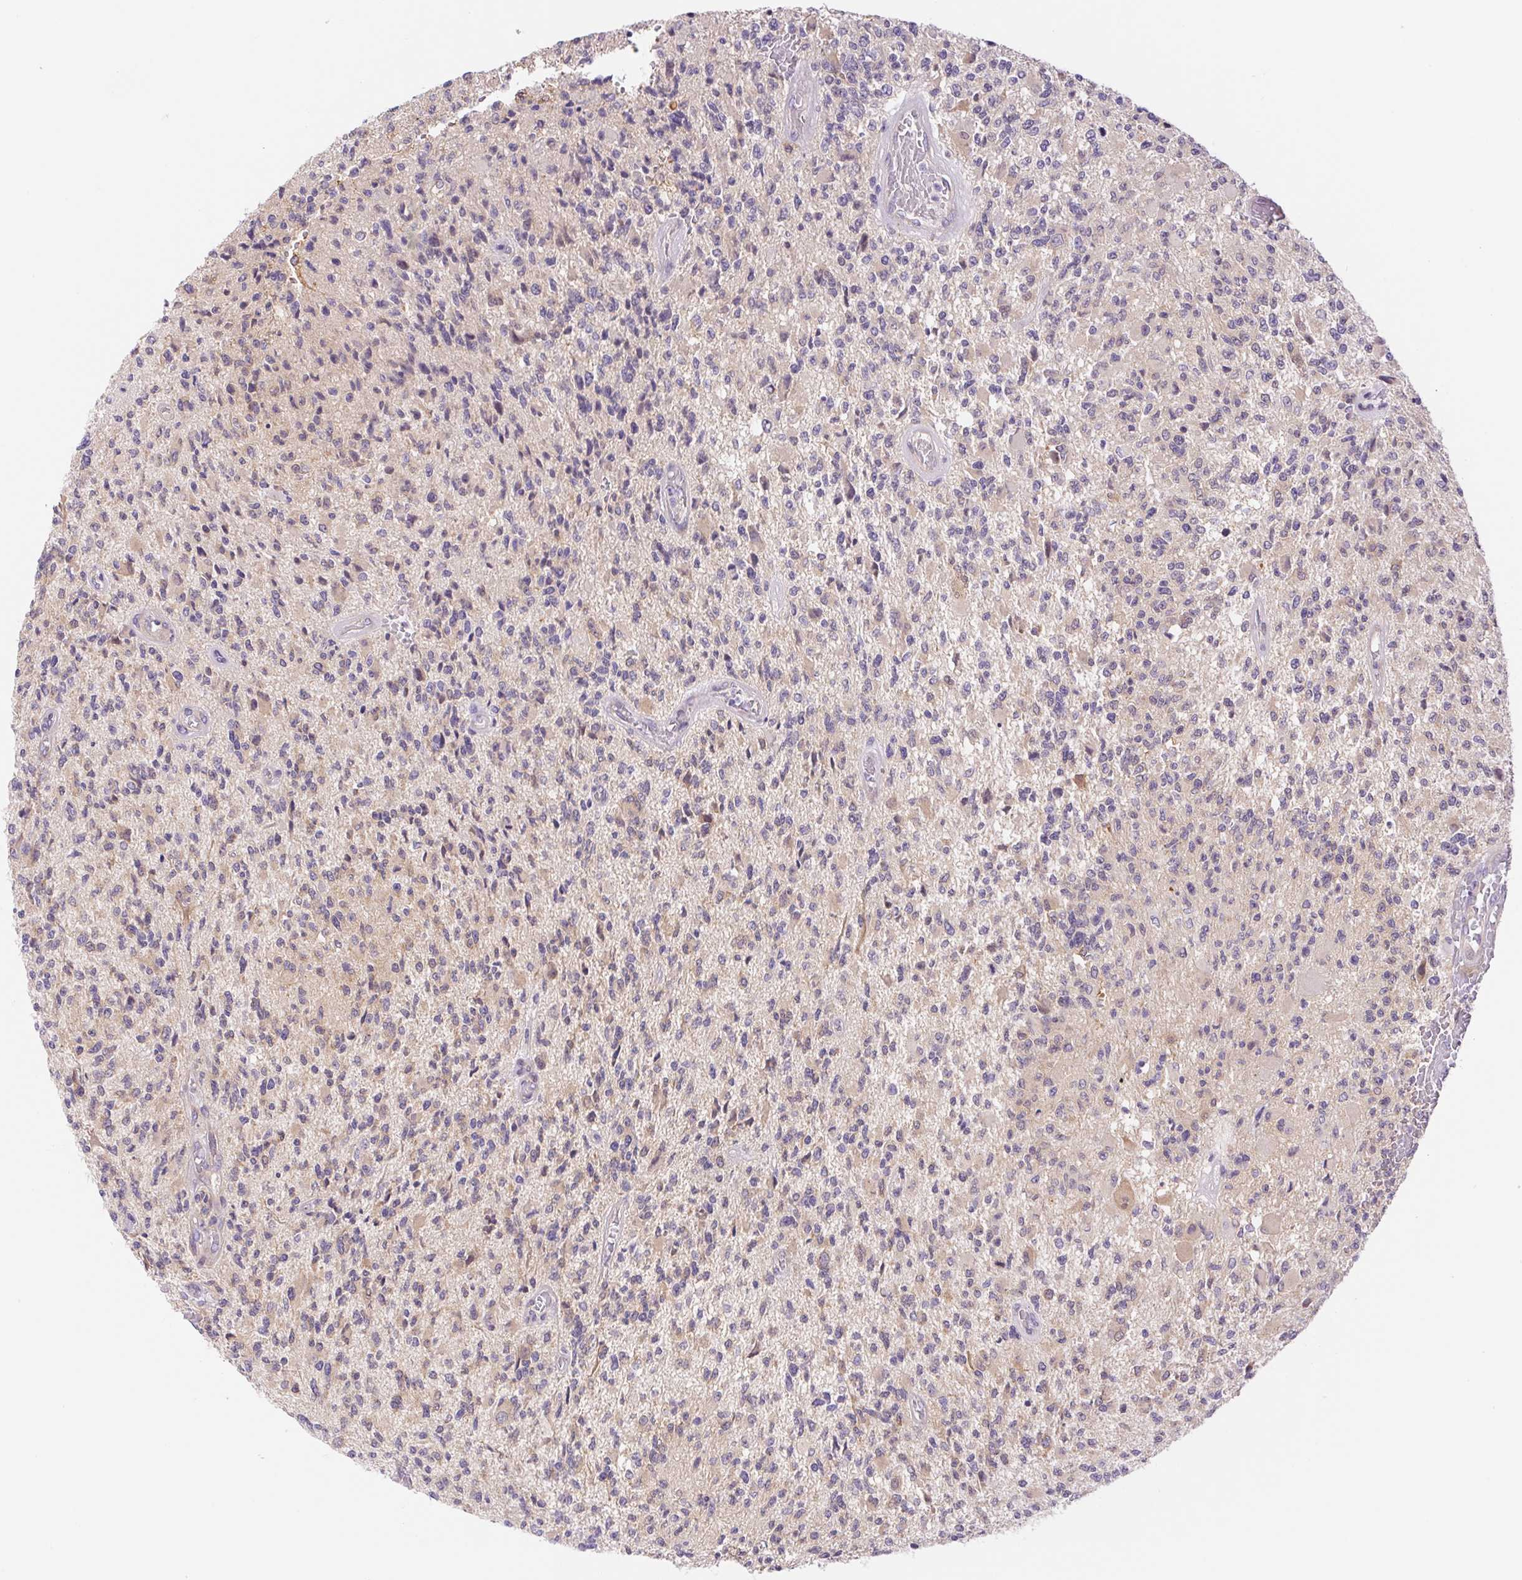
{"staining": {"intensity": "weak", "quantity": "<25%", "location": "cytoplasmic/membranous"}, "tissue": "glioma", "cell_type": "Tumor cells", "image_type": "cancer", "snomed": [{"axis": "morphology", "description": "Glioma, malignant, High grade"}, {"axis": "topography", "description": "Brain"}], "caption": "This is an immunohistochemistry micrograph of human high-grade glioma (malignant). There is no expression in tumor cells.", "gene": "DYNC2LI1", "patient": {"sex": "female", "age": 63}}